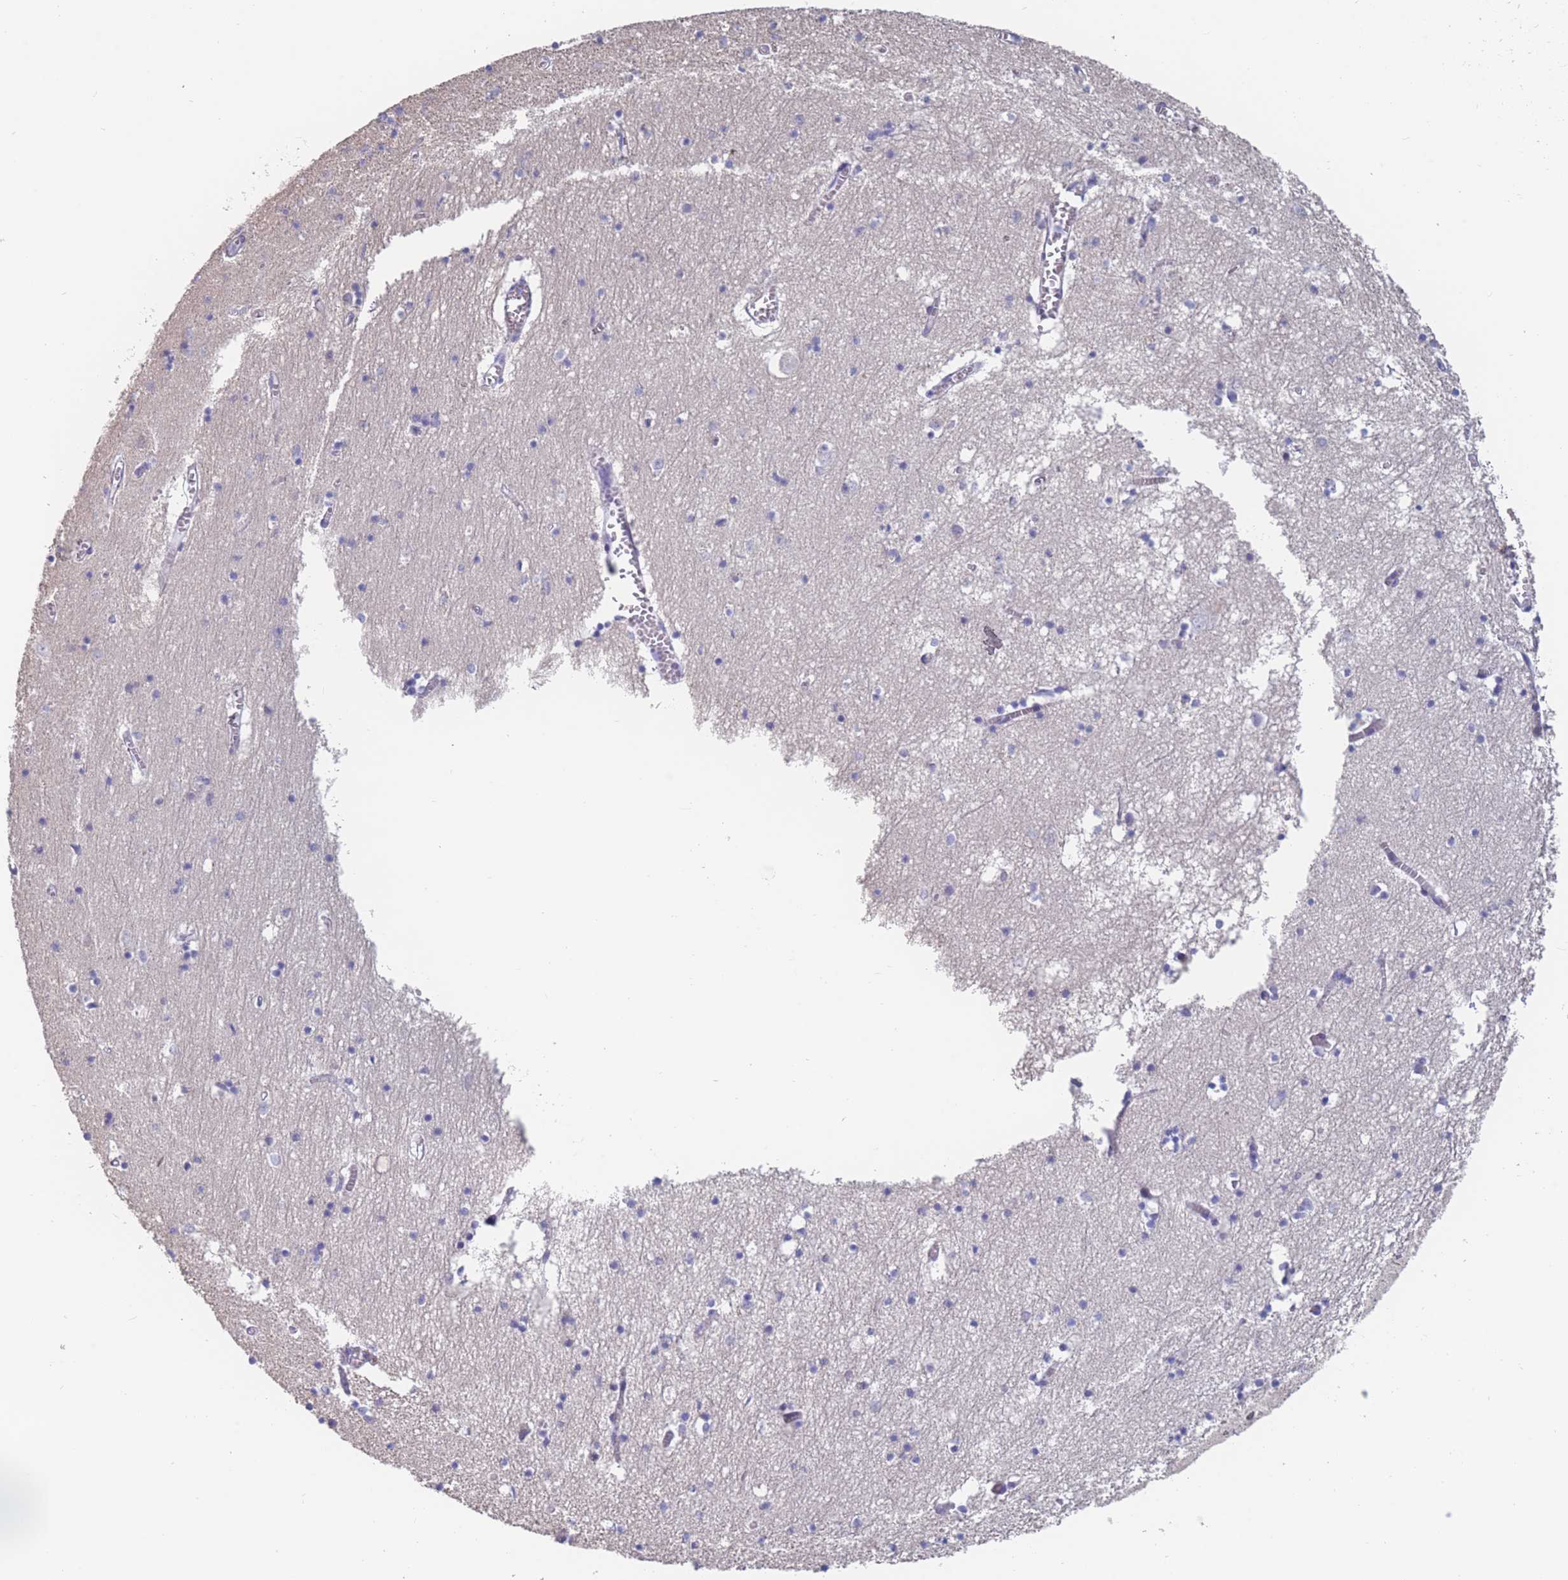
{"staining": {"intensity": "negative", "quantity": "none", "location": "none"}, "tissue": "hippocampus", "cell_type": "Glial cells", "image_type": "normal", "snomed": [{"axis": "morphology", "description": "Normal tissue, NOS"}, {"axis": "topography", "description": "Hippocampus"}], "caption": "Protein analysis of normal hippocampus shows no significant expression in glial cells.", "gene": "CYP51A1", "patient": {"sex": "male", "age": 70}}